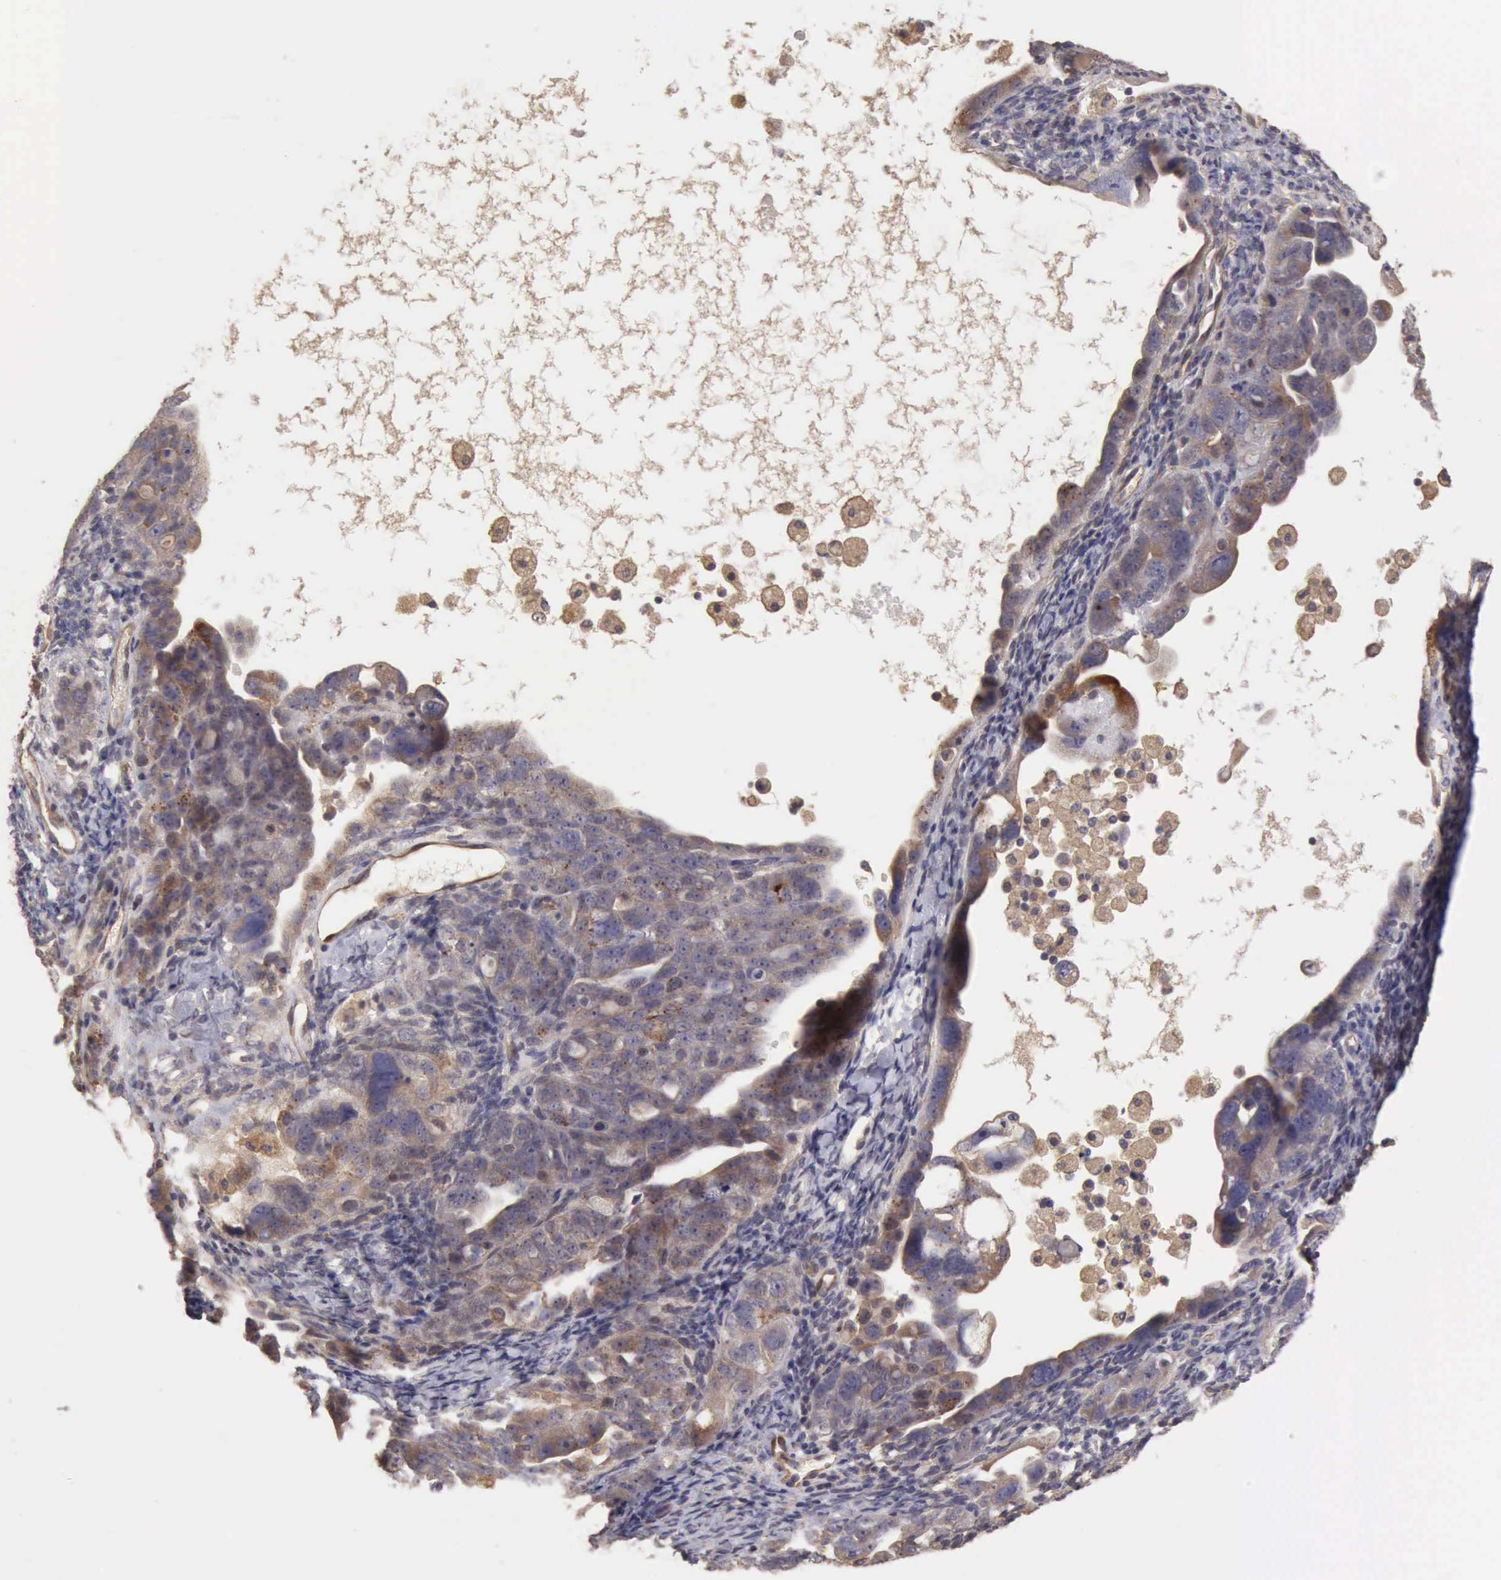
{"staining": {"intensity": "negative", "quantity": "none", "location": "none"}, "tissue": "ovarian cancer", "cell_type": "Tumor cells", "image_type": "cancer", "snomed": [{"axis": "morphology", "description": "Cystadenocarcinoma, serous, NOS"}, {"axis": "topography", "description": "Ovary"}], "caption": "Immunohistochemistry (IHC) micrograph of neoplastic tissue: ovarian cancer (serous cystadenocarcinoma) stained with DAB displays no significant protein positivity in tumor cells. (DAB (3,3'-diaminobenzidine) immunohistochemistry (IHC), high magnification).", "gene": "BMX", "patient": {"sex": "female", "age": 66}}